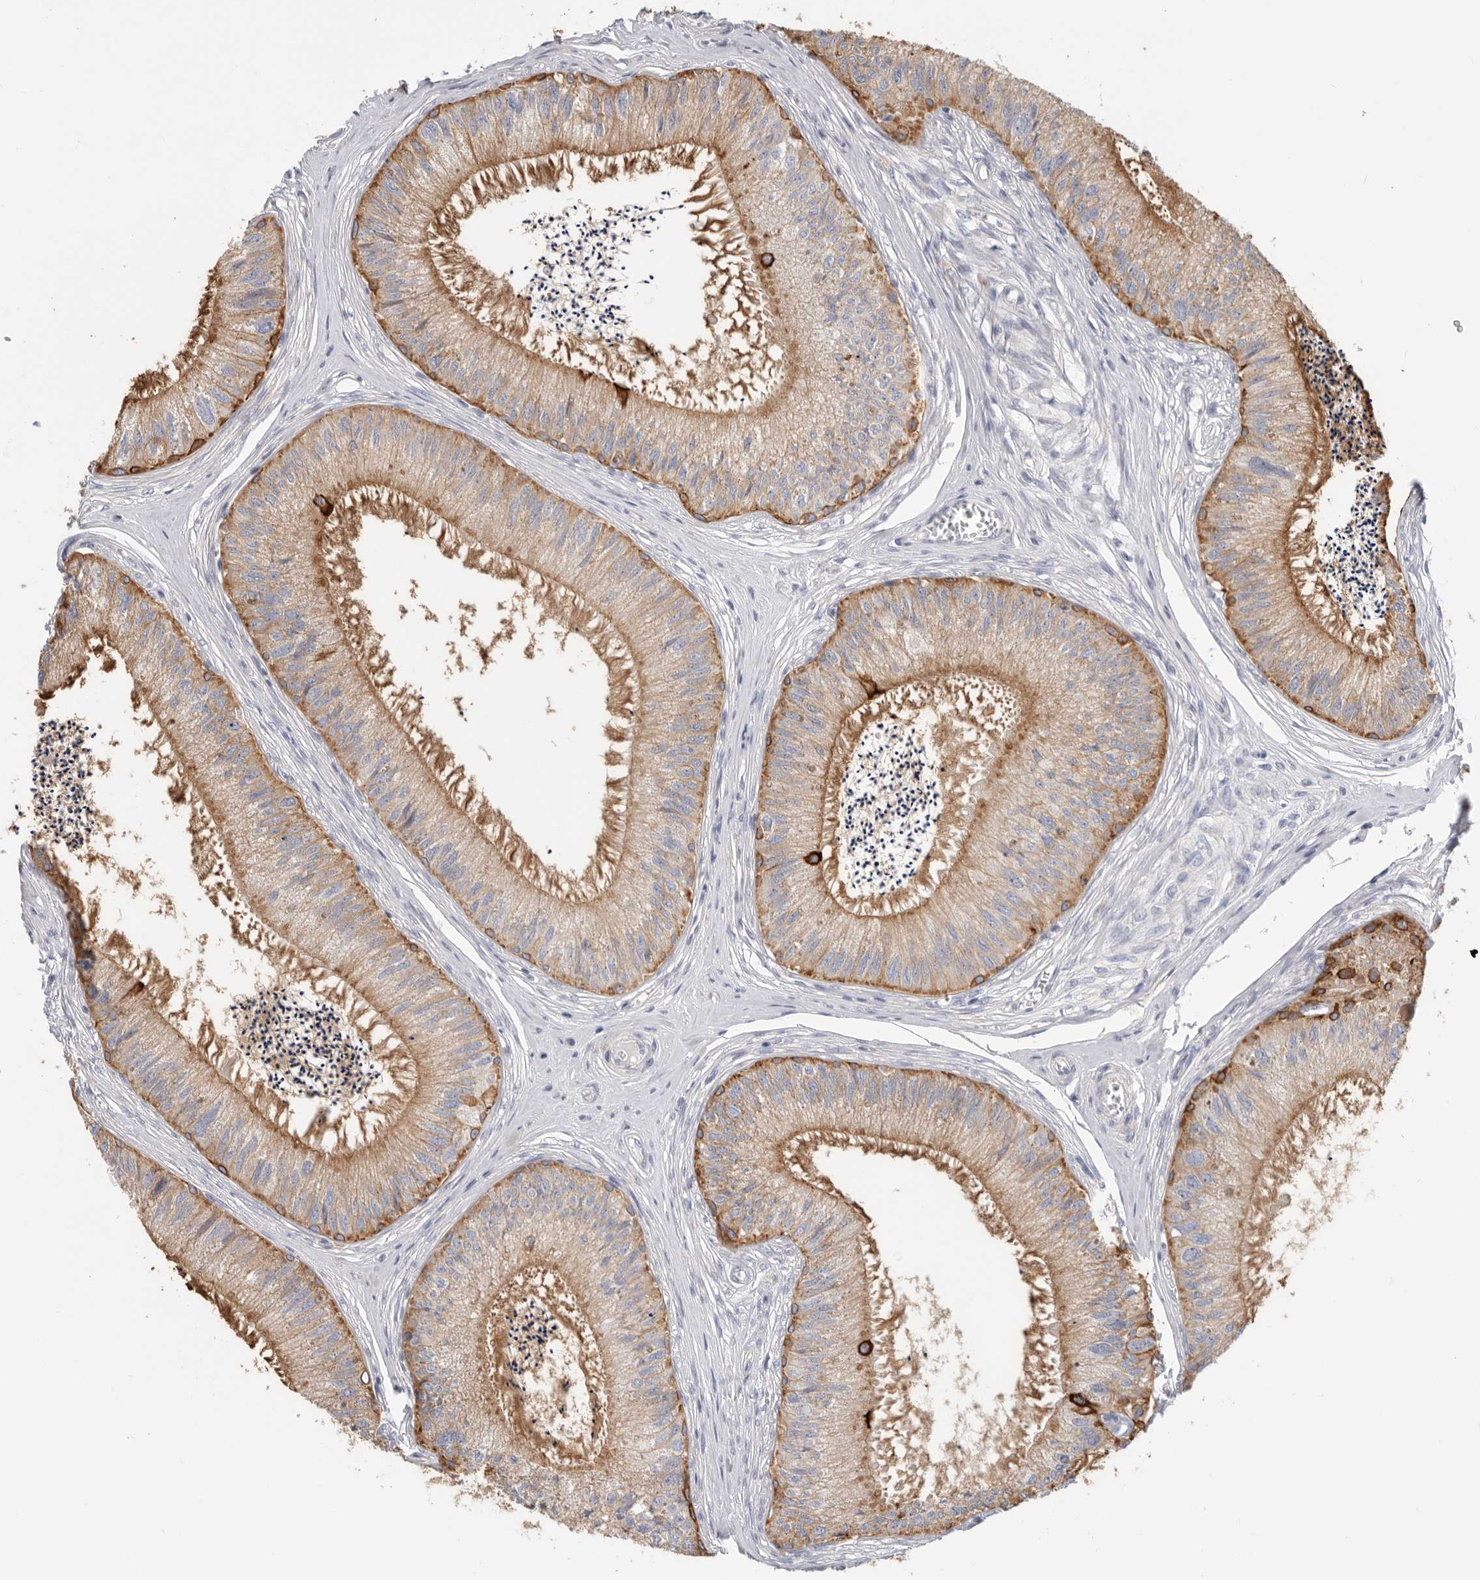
{"staining": {"intensity": "moderate", "quantity": ">75%", "location": "cytoplasmic/membranous"}, "tissue": "epididymis", "cell_type": "Glandular cells", "image_type": "normal", "snomed": [{"axis": "morphology", "description": "Normal tissue, NOS"}, {"axis": "topography", "description": "Epididymis"}], "caption": "Human epididymis stained with a brown dye reveals moderate cytoplasmic/membranous positive staining in about >75% of glandular cells.", "gene": "MTFR1L", "patient": {"sex": "male", "age": 79}}